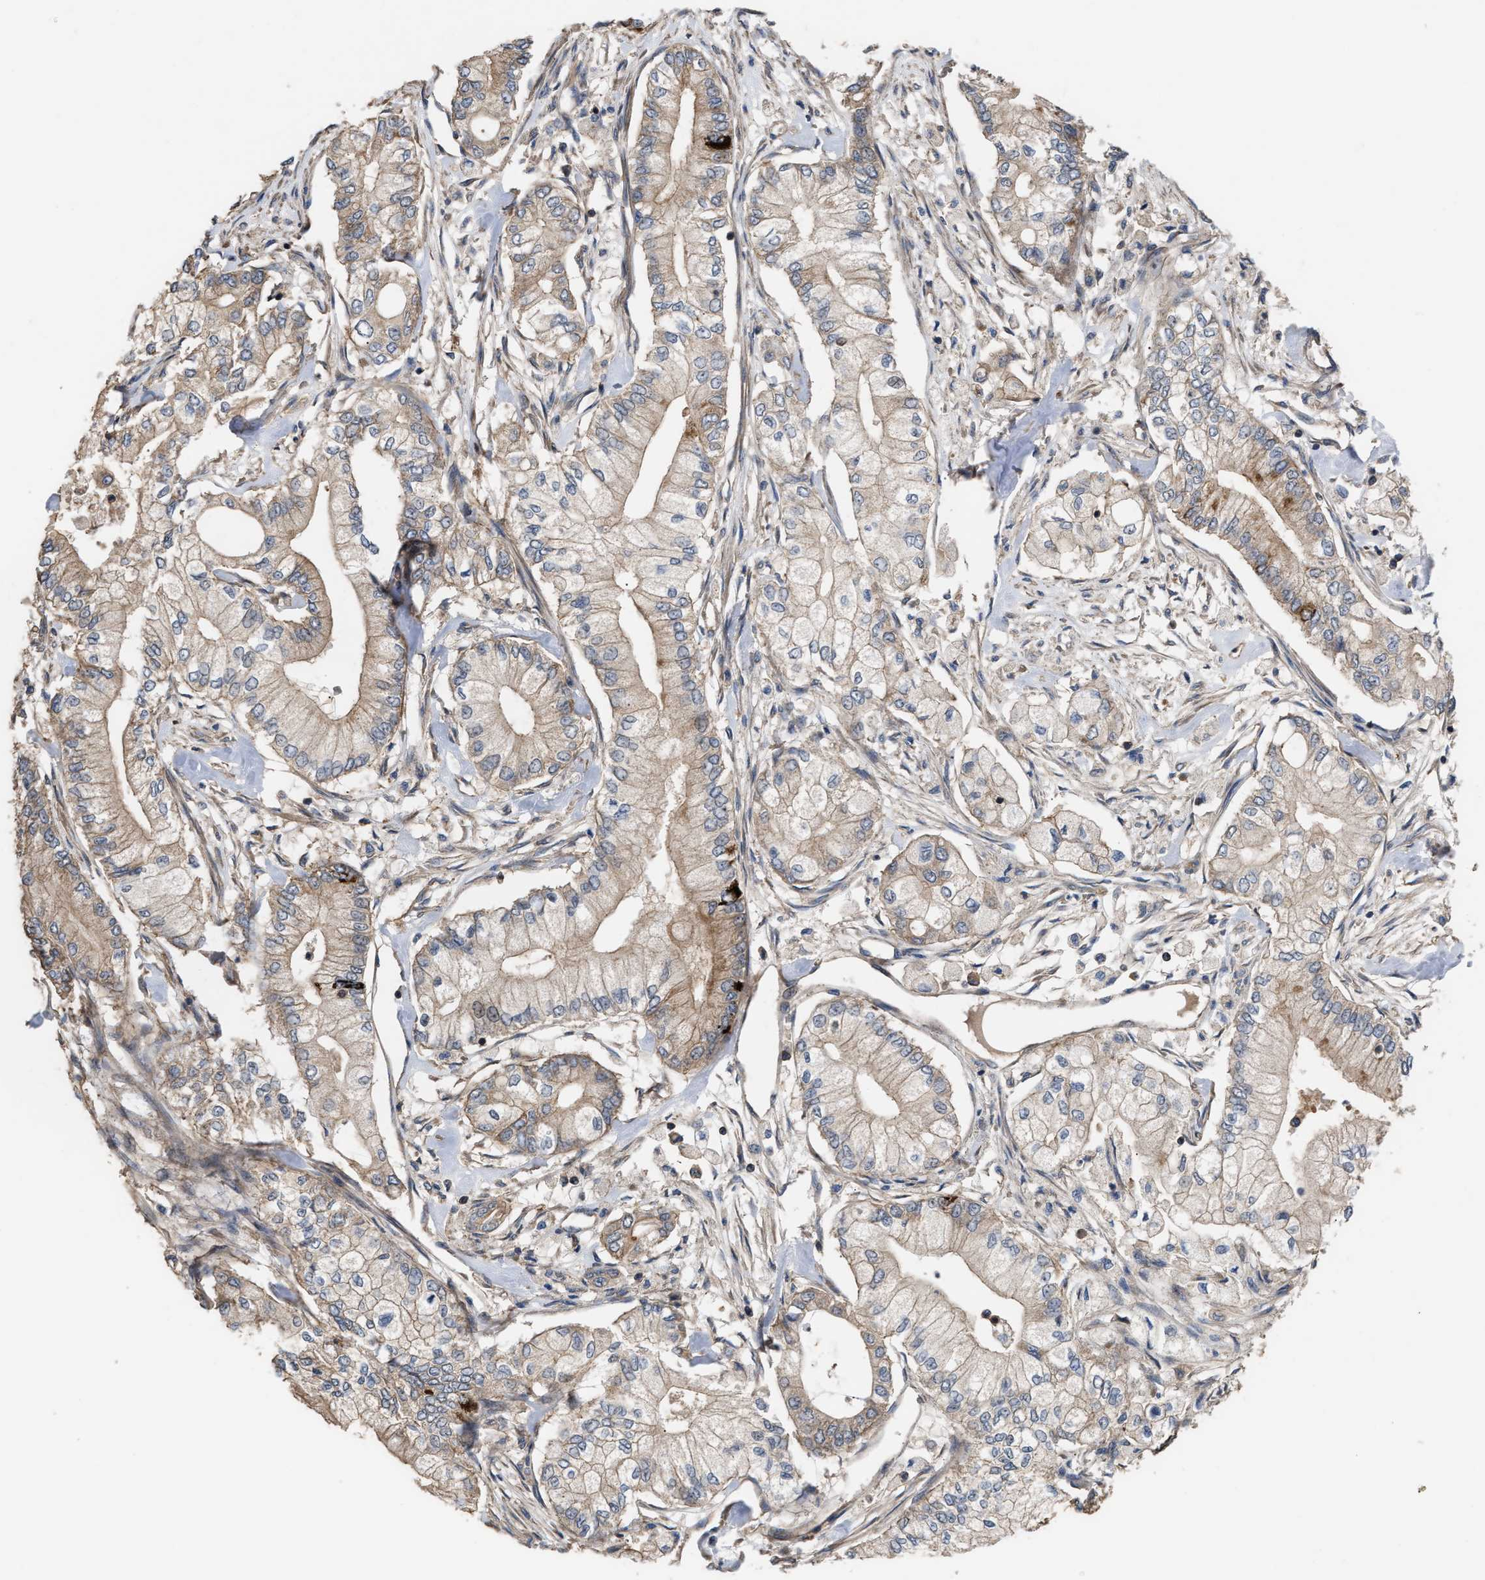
{"staining": {"intensity": "weak", "quantity": "25%-75%", "location": "cytoplasmic/membranous"}, "tissue": "pancreatic cancer", "cell_type": "Tumor cells", "image_type": "cancer", "snomed": [{"axis": "morphology", "description": "Adenocarcinoma, NOS"}, {"axis": "topography", "description": "Pancreas"}], "caption": "Protein expression analysis of pancreatic cancer (adenocarcinoma) shows weak cytoplasmic/membranous positivity in about 25%-75% of tumor cells.", "gene": "STAU1", "patient": {"sex": "male", "age": 70}}